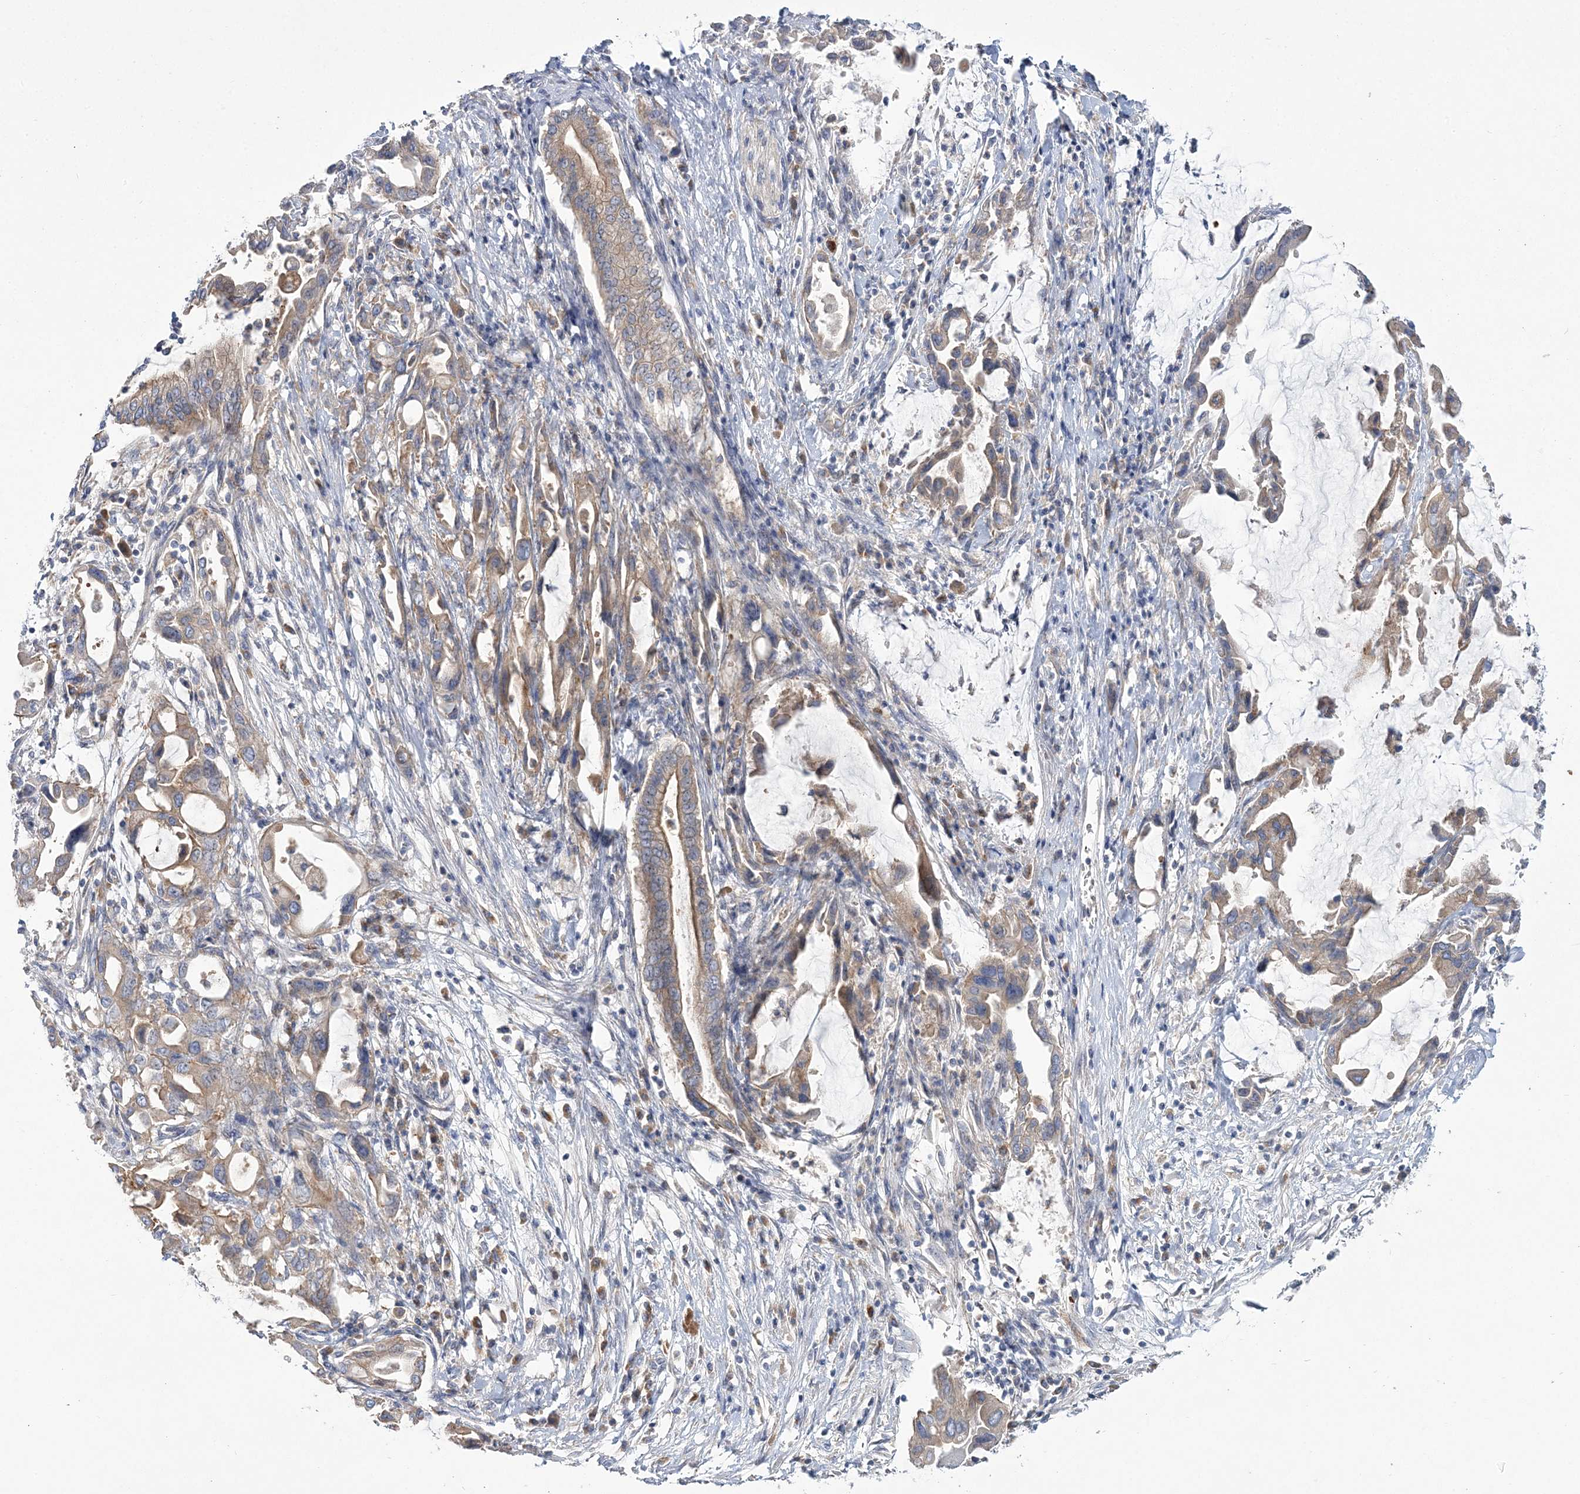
{"staining": {"intensity": "moderate", "quantity": ">75%", "location": "cytoplasmic/membranous"}, "tissue": "pancreatic cancer", "cell_type": "Tumor cells", "image_type": "cancer", "snomed": [{"axis": "morphology", "description": "Adenocarcinoma, NOS"}, {"axis": "topography", "description": "Pancreas"}], "caption": "The photomicrograph exhibits immunohistochemical staining of pancreatic adenocarcinoma. There is moderate cytoplasmic/membranous positivity is appreciated in approximately >75% of tumor cells. (Stains: DAB (3,3'-diaminobenzidine) in brown, nuclei in blue, Microscopy: brightfield microscopy at high magnification).", "gene": "ATP11B", "patient": {"sex": "female", "age": 57}}